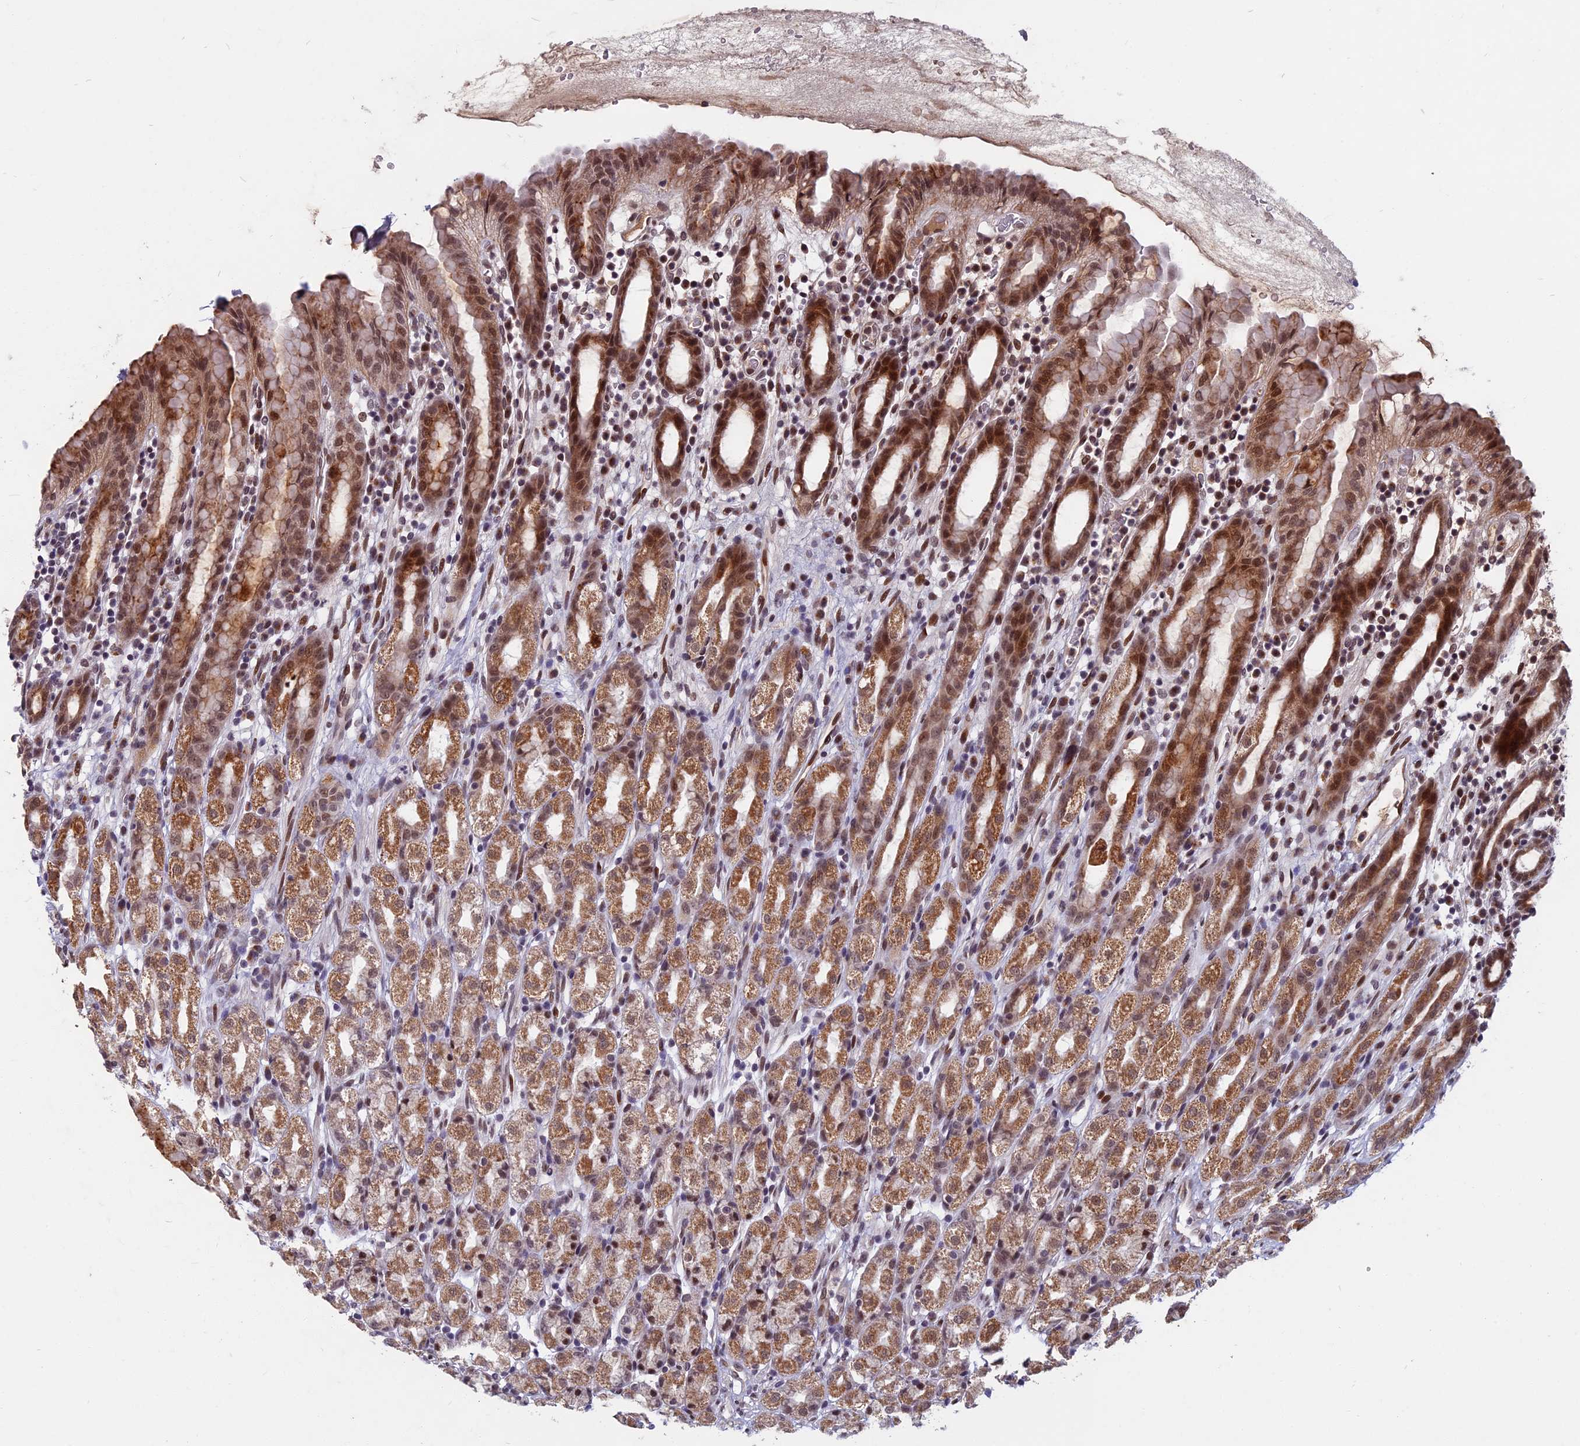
{"staining": {"intensity": "moderate", "quantity": ">75%", "location": "cytoplasmic/membranous,nuclear"}, "tissue": "stomach", "cell_type": "Glandular cells", "image_type": "normal", "snomed": [{"axis": "morphology", "description": "Normal tissue, NOS"}, {"axis": "topography", "description": "Stomach, upper"}], "caption": "IHC photomicrograph of normal stomach: human stomach stained using immunohistochemistry (IHC) demonstrates medium levels of moderate protein expression localized specifically in the cytoplasmic/membranous,nuclear of glandular cells, appearing as a cytoplasmic/membranous,nuclear brown color.", "gene": "CDC7", "patient": {"sex": "male", "age": 47}}